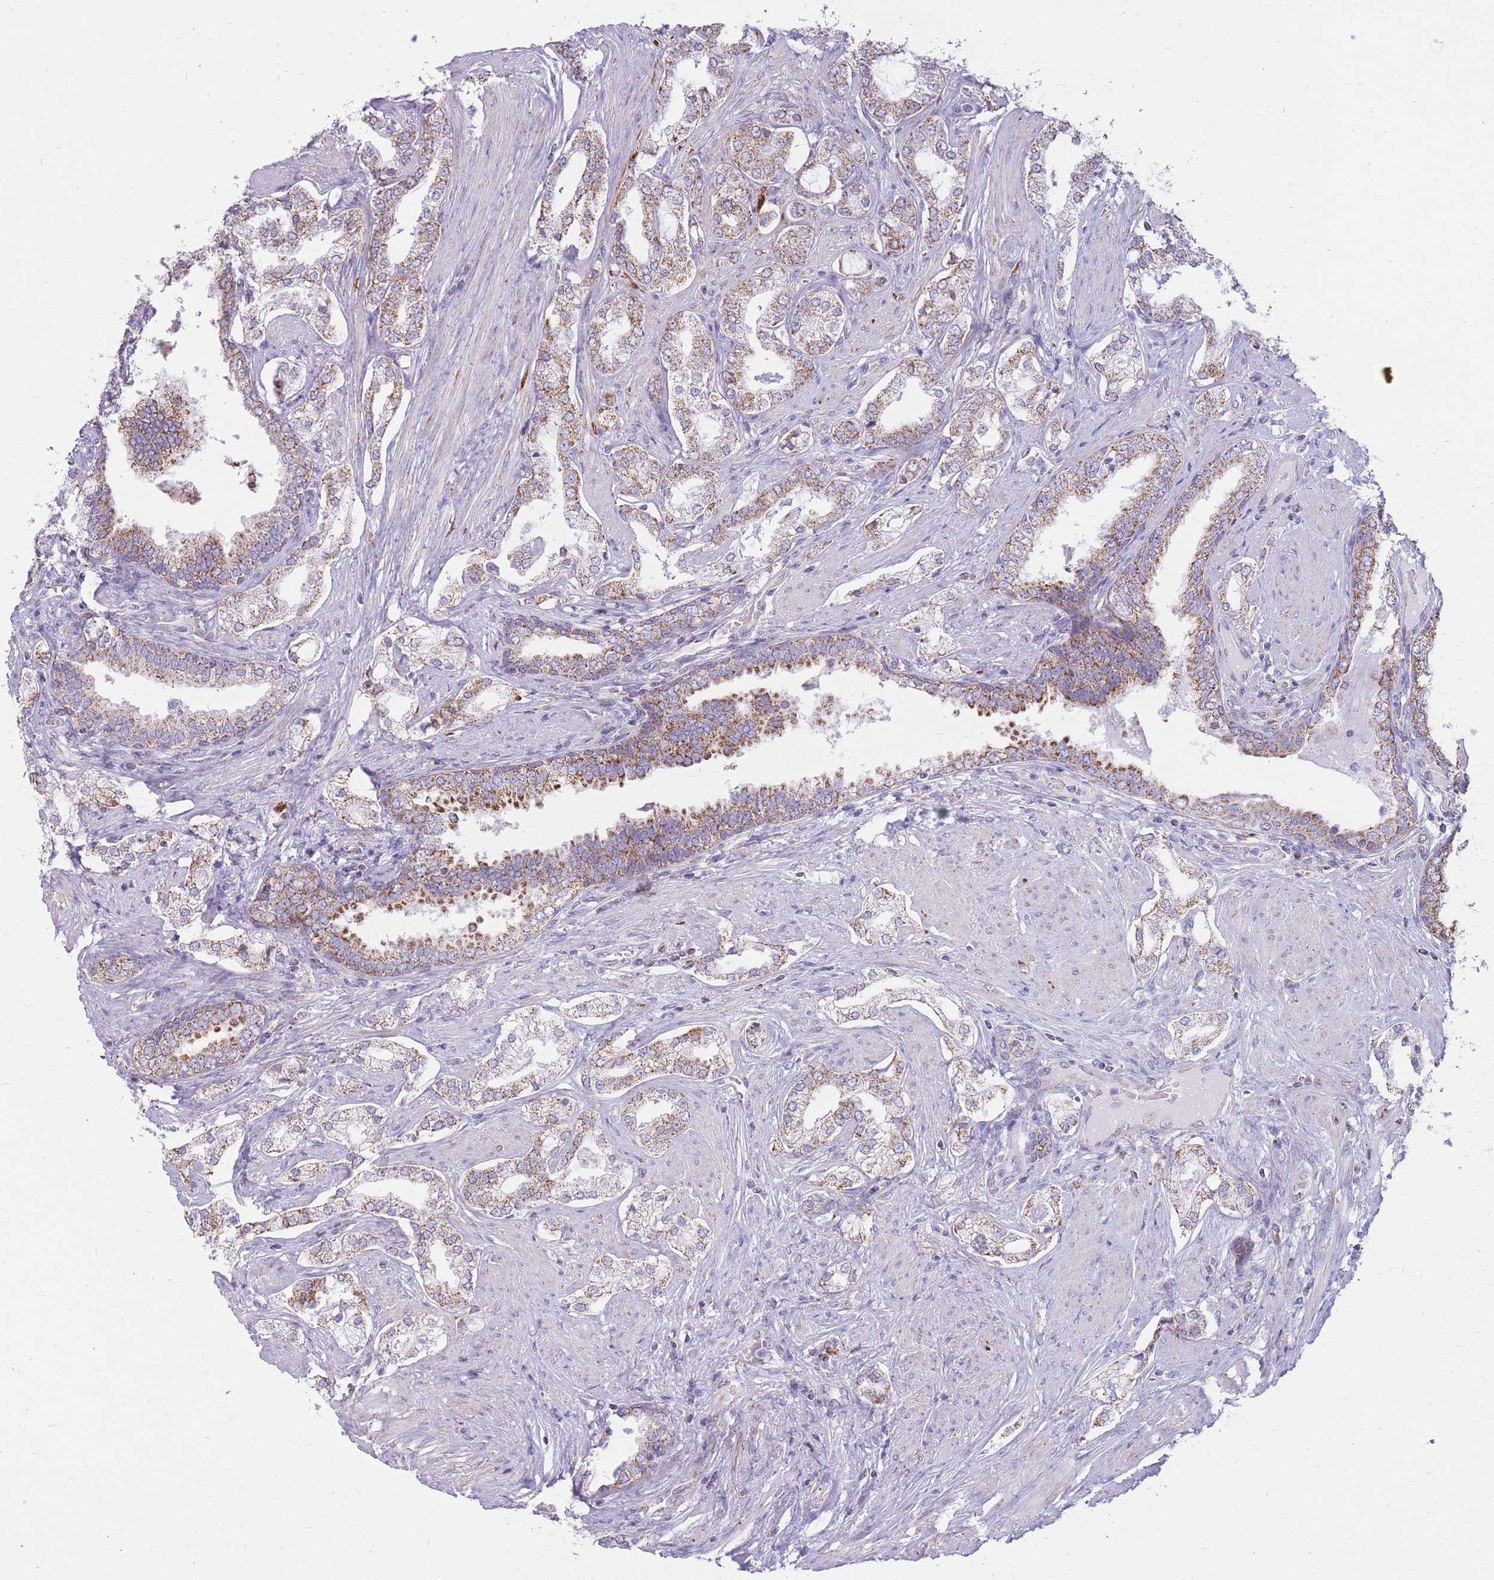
{"staining": {"intensity": "moderate", "quantity": "25%-75%", "location": "cytoplasmic/membranous"}, "tissue": "prostate cancer", "cell_type": "Tumor cells", "image_type": "cancer", "snomed": [{"axis": "morphology", "description": "Adenocarcinoma, High grade"}, {"axis": "topography", "description": "Prostate"}], "caption": "An image of high-grade adenocarcinoma (prostate) stained for a protein shows moderate cytoplasmic/membranous brown staining in tumor cells.", "gene": "PCSK1", "patient": {"sex": "male", "age": 71}}